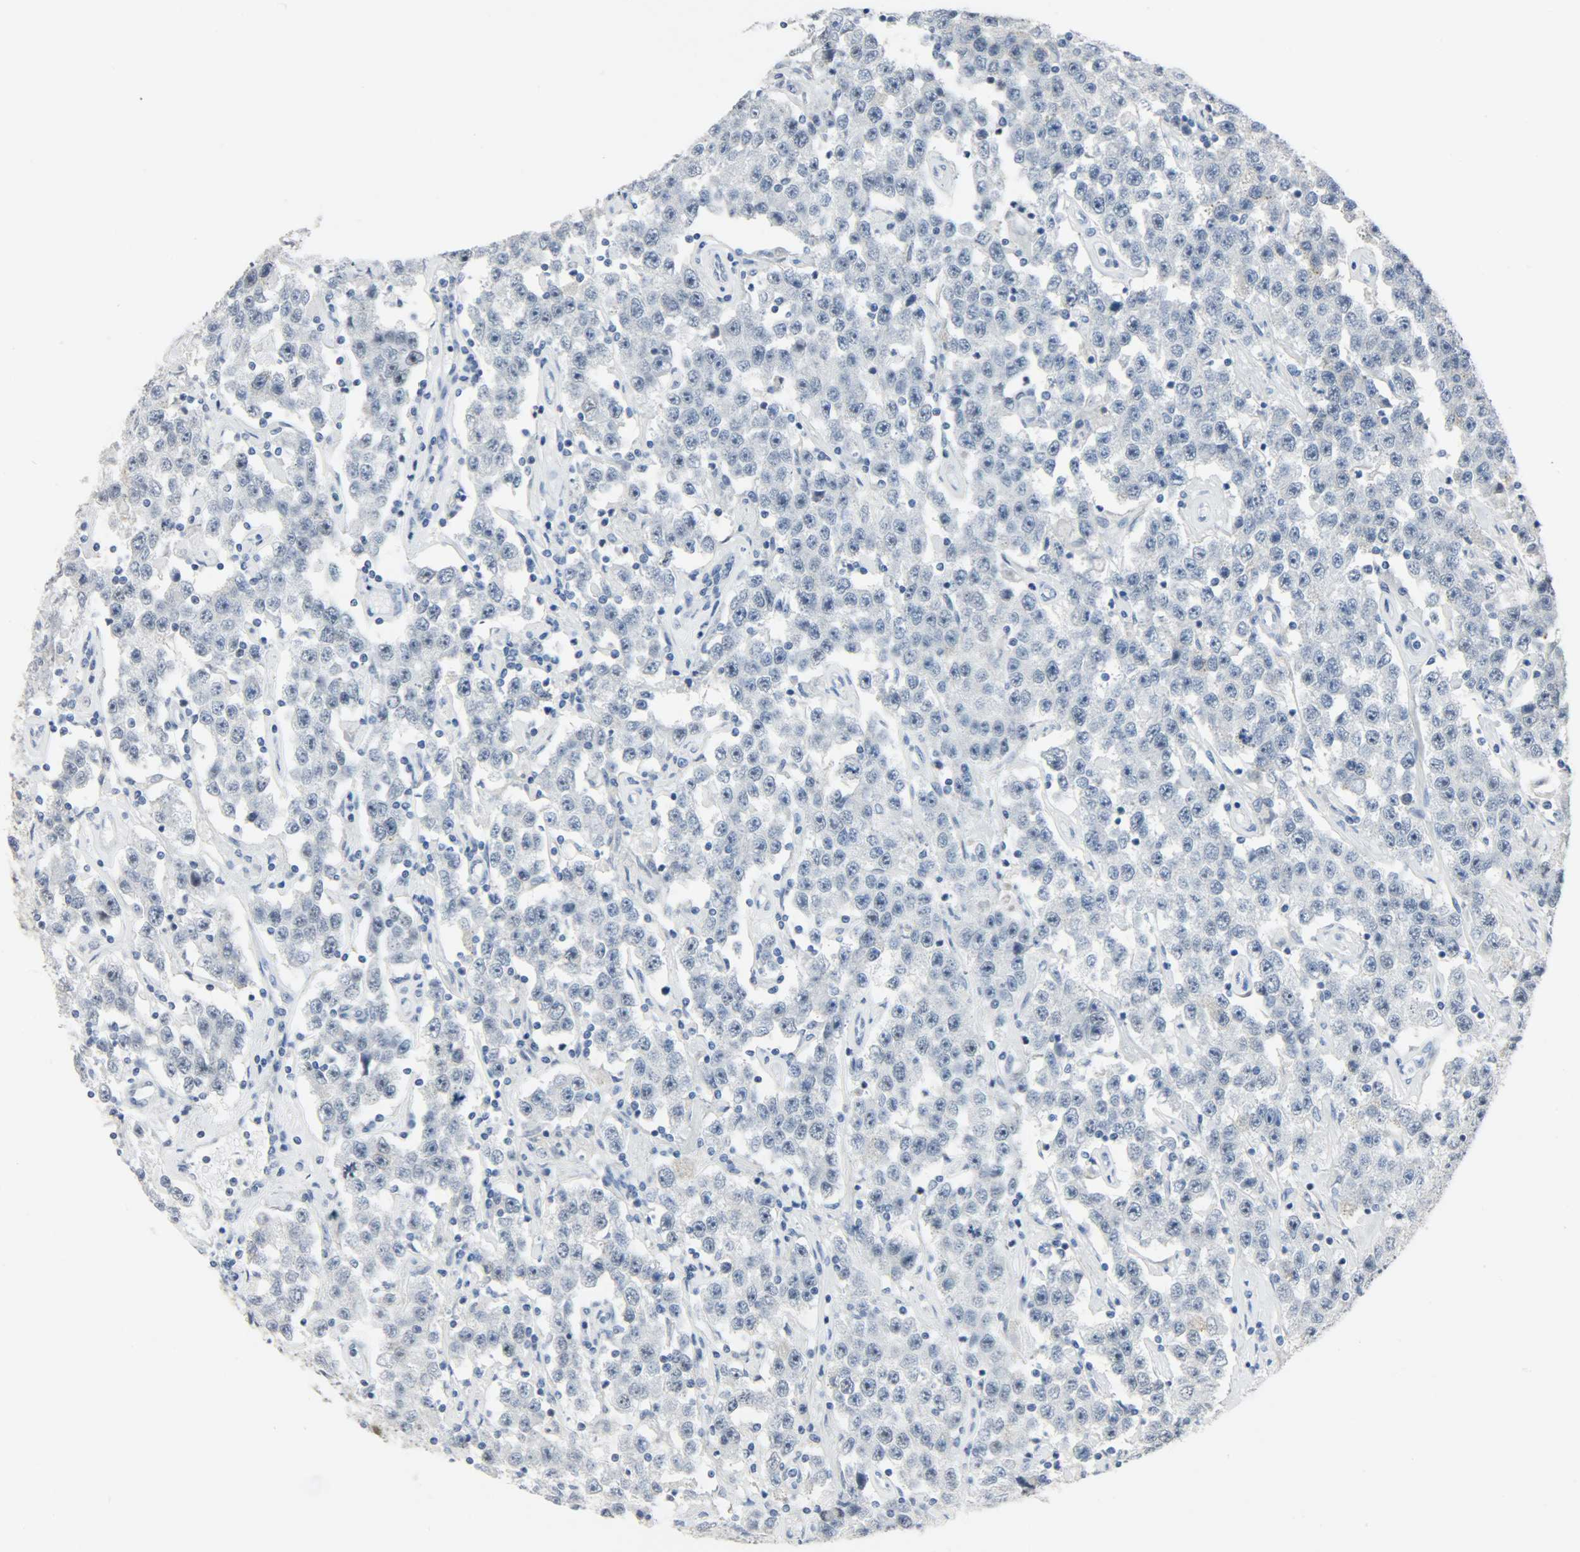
{"staining": {"intensity": "moderate", "quantity": ">75%", "location": "nuclear"}, "tissue": "testis cancer", "cell_type": "Tumor cells", "image_type": "cancer", "snomed": [{"axis": "morphology", "description": "Seminoma, NOS"}, {"axis": "topography", "description": "Testis"}], "caption": "Testis cancer was stained to show a protein in brown. There is medium levels of moderate nuclear expression in about >75% of tumor cells.", "gene": "HELLS", "patient": {"sex": "male", "age": 52}}